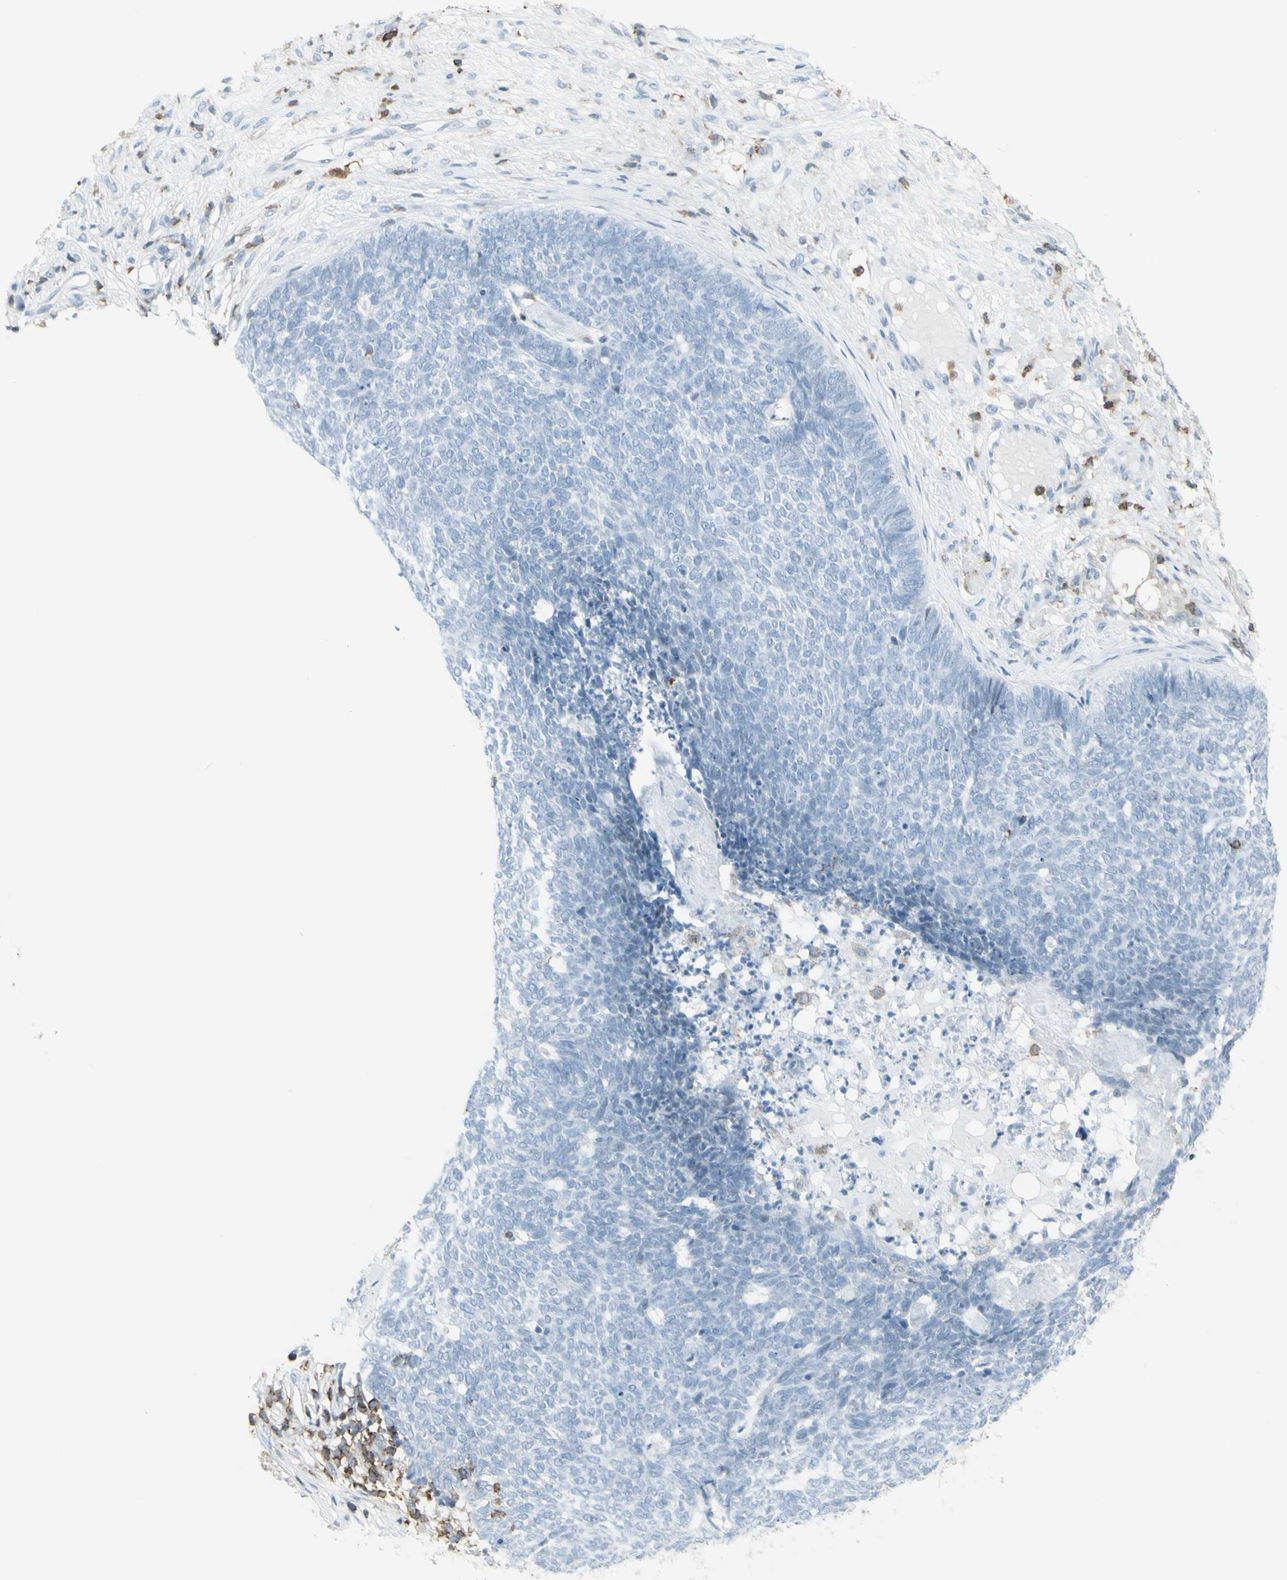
{"staining": {"intensity": "negative", "quantity": "none", "location": "none"}, "tissue": "skin cancer", "cell_type": "Tumor cells", "image_type": "cancer", "snomed": [{"axis": "morphology", "description": "Basal cell carcinoma"}, {"axis": "topography", "description": "Skin"}], "caption": "Immunohistochemistry (IHC) micrograph of neoplastic tissue: human skin basal cell carcinoma stained with DAB reveals no significant protein positivity in tumor cells.", "gene": "NRG1", "patient": {"sex": "female", "age": 84}}